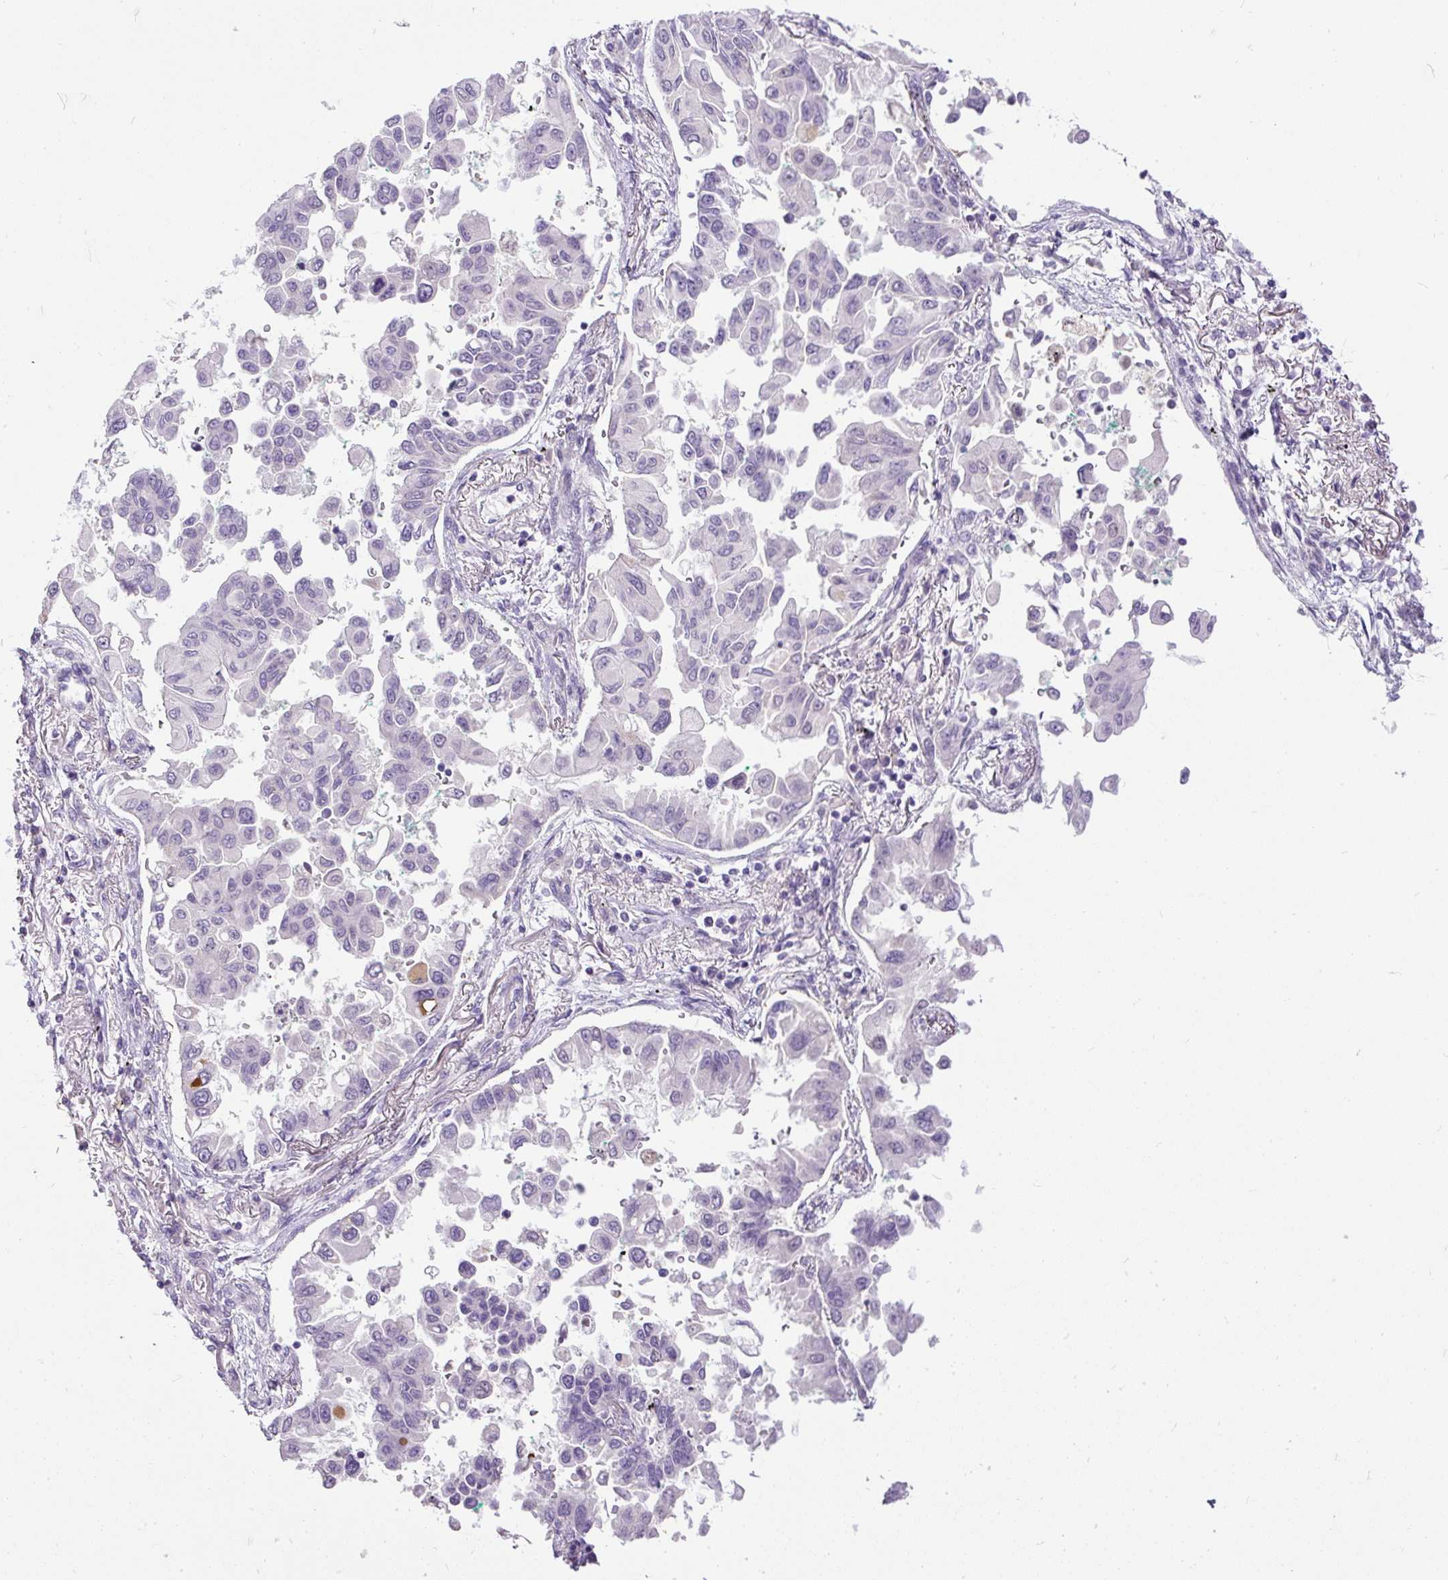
{"staining": {"intensity": "negative", "quantity": "none", "location": "none"}, "tissue": "lung cancer", "cell_type": "Tumor cells", "image_type": "cancer", "snomed": [{"axis": "morphology", "description": "Adenocarcinoma, NOS"}, {"axis": "topography", "description": "Lung"}], "caption": "High magnification brightfield microscopy of adenocarcinoma (lung) stained with DAB (brown) and counterstained with hematoxylin (blue): tumor cells show no significant staining. Brightfield microscopy of immunohistochemistry stained with DAB (3,3'-diaminobenzidine) (brown) and hematoxylin (blue), captured at high magnification.", "gene": "KRTAP20-3", "patient": {"sex": "female", "age": 67}}